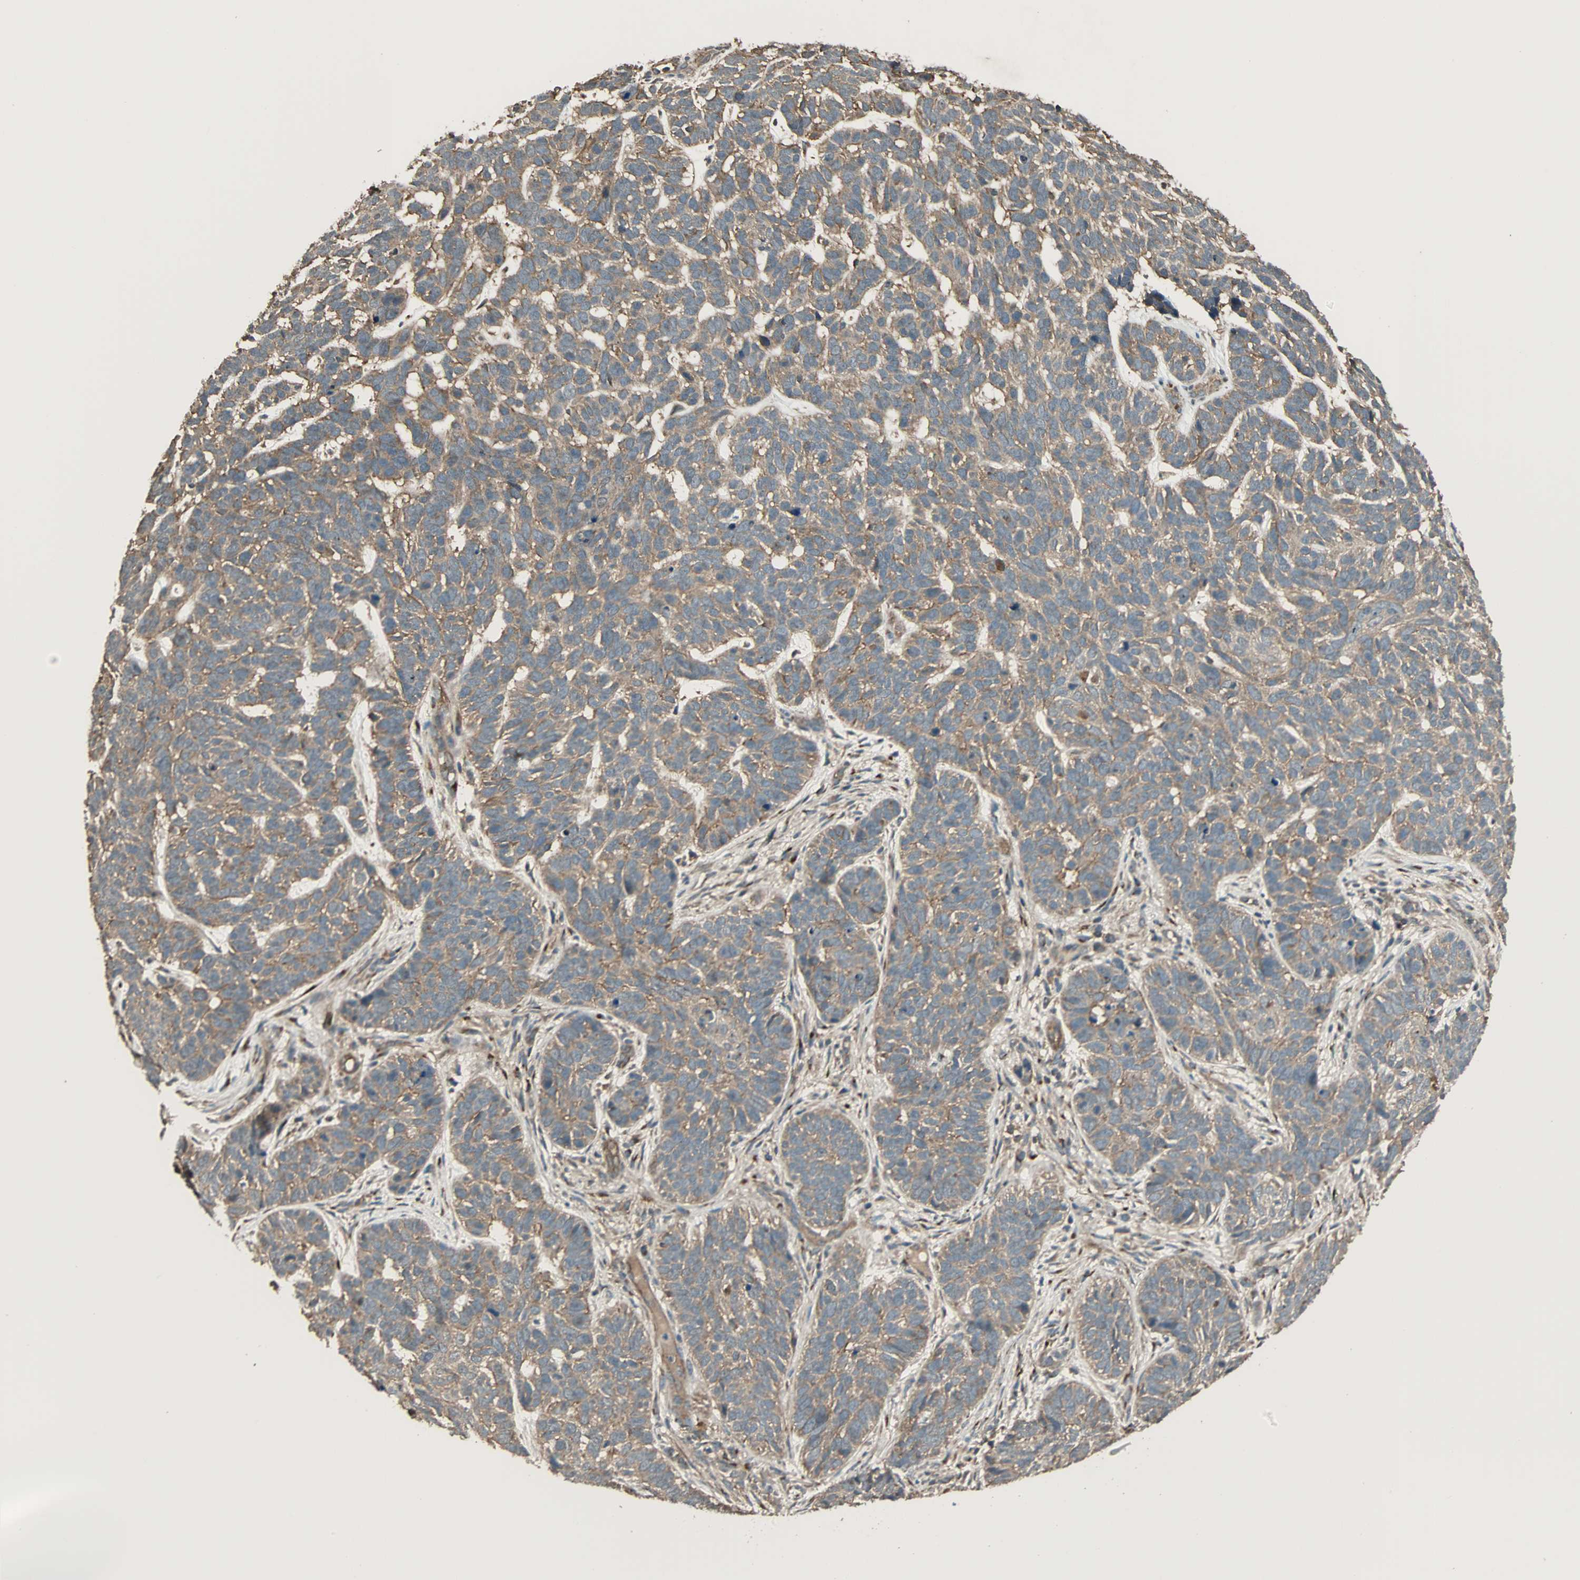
{"staining": {"intensity": "moderate", "quantity": ">75%", "location": "cytoplasmic/membranous"}, "tissue": "skin cancer", "cell_type": "Tumor cells", "image_type": "cancer", "snomed": [{"axis": "morphology", "description": "Basal cell carcinoma"}, {"axis": "topography", "description": "Skin"}], "caption": "A brown stain highlights moderate cytoplasmic/membranous staining of a protein in skin cancer tumor cells. The staining is performed using DAB brown chromogen to label protein expression. The nuclei are counter-stained blue using hematoxylin.", "gene": "MAP3K21", "patient": {"sex": "male", "age": 87}}